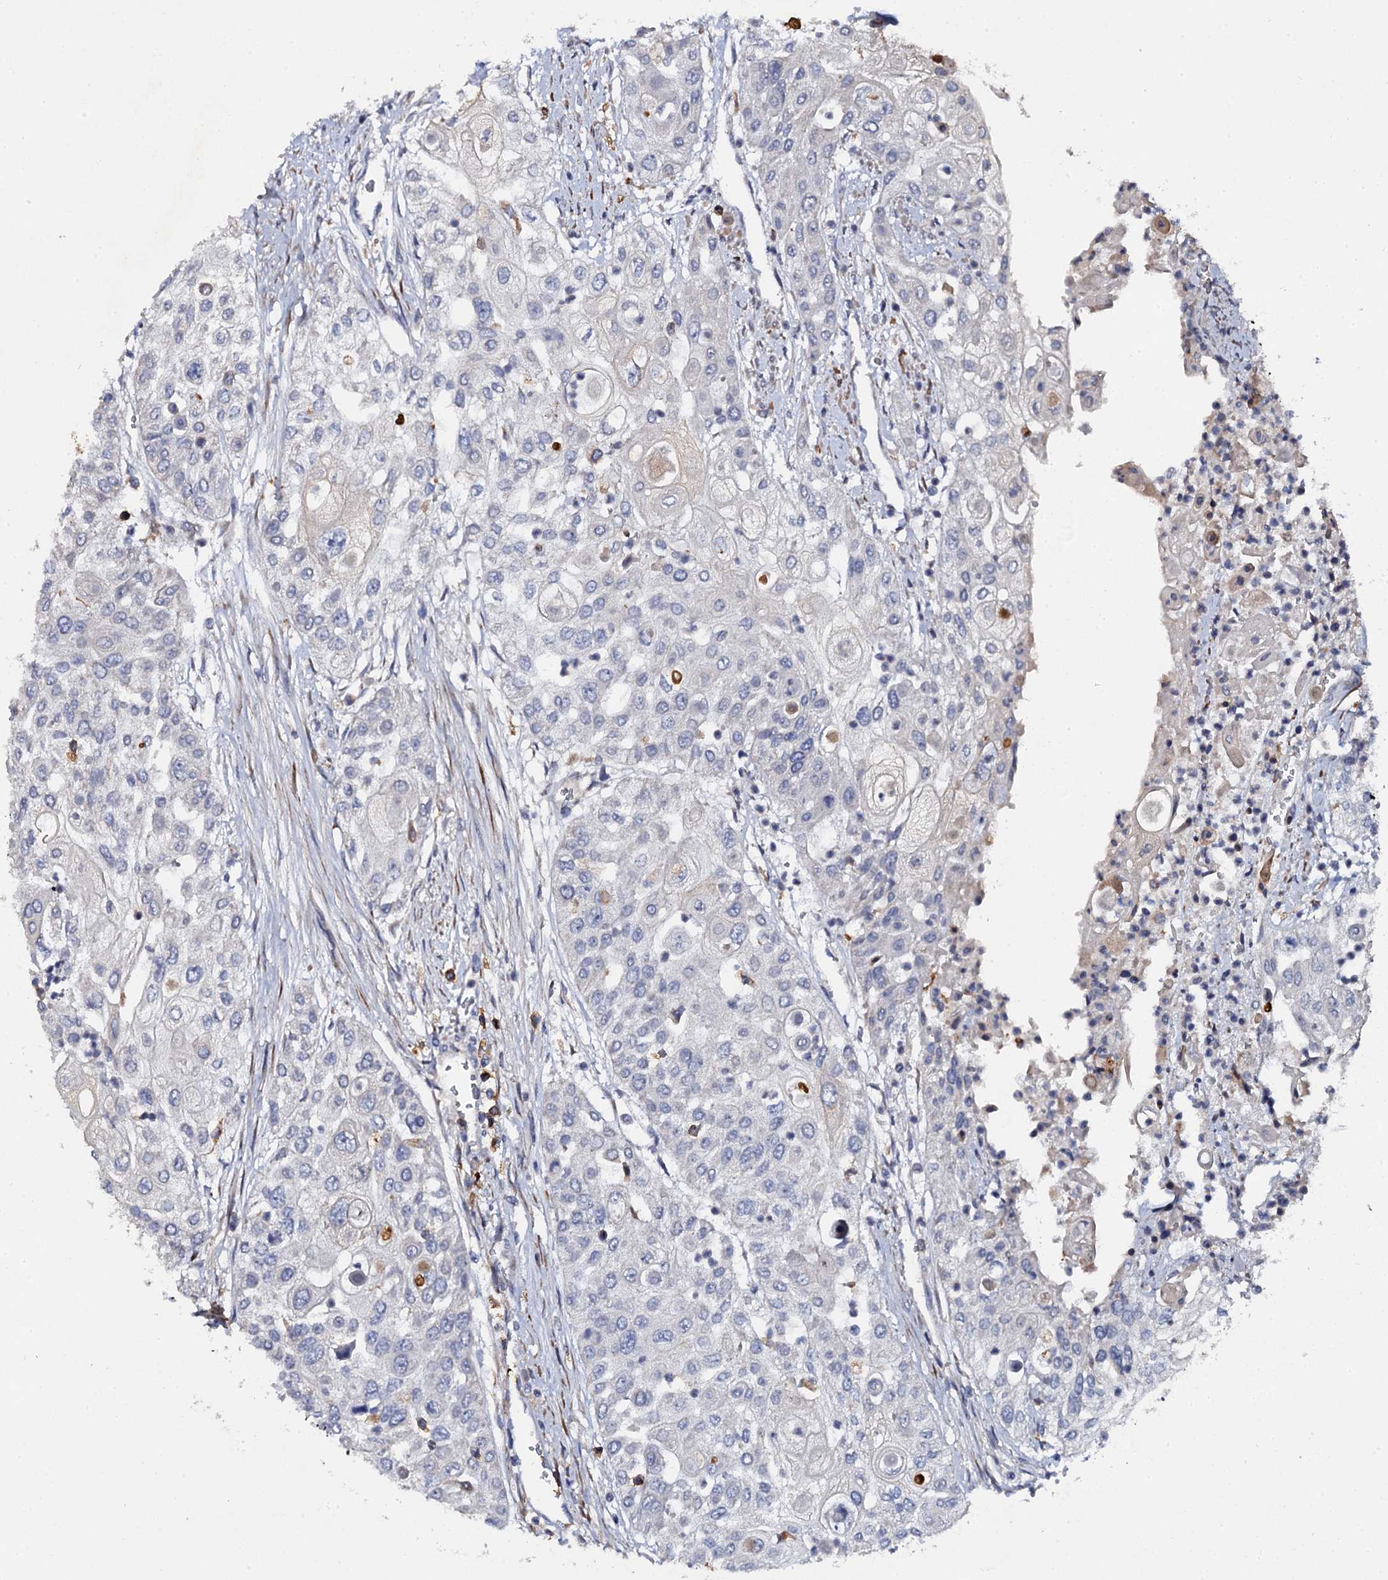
{"staining": {"intensity": "negative", "quantity": "none", "location": "none"}, "tissue": "urothelial cancer", "cell_type": "Tumor cells", "image_type": "cancer", "snomed": [{"axis": "morphology", "description": "Urothelial carcinoma, High grade"}, {"axis": "topography", "description": "Urinary bladder"}], "caption": "High magnification brightfield microscopy of urothelial cancer stained with DAB (3,3'-diaminobenzidine) (brown) and counterstained with hematoxylin (blue): tumor cells show no significant expression. (DAB IHC with hematoxylin counter stain).", "gene": "LRRC28", "patient": {"sex": "female", "age": 79}}